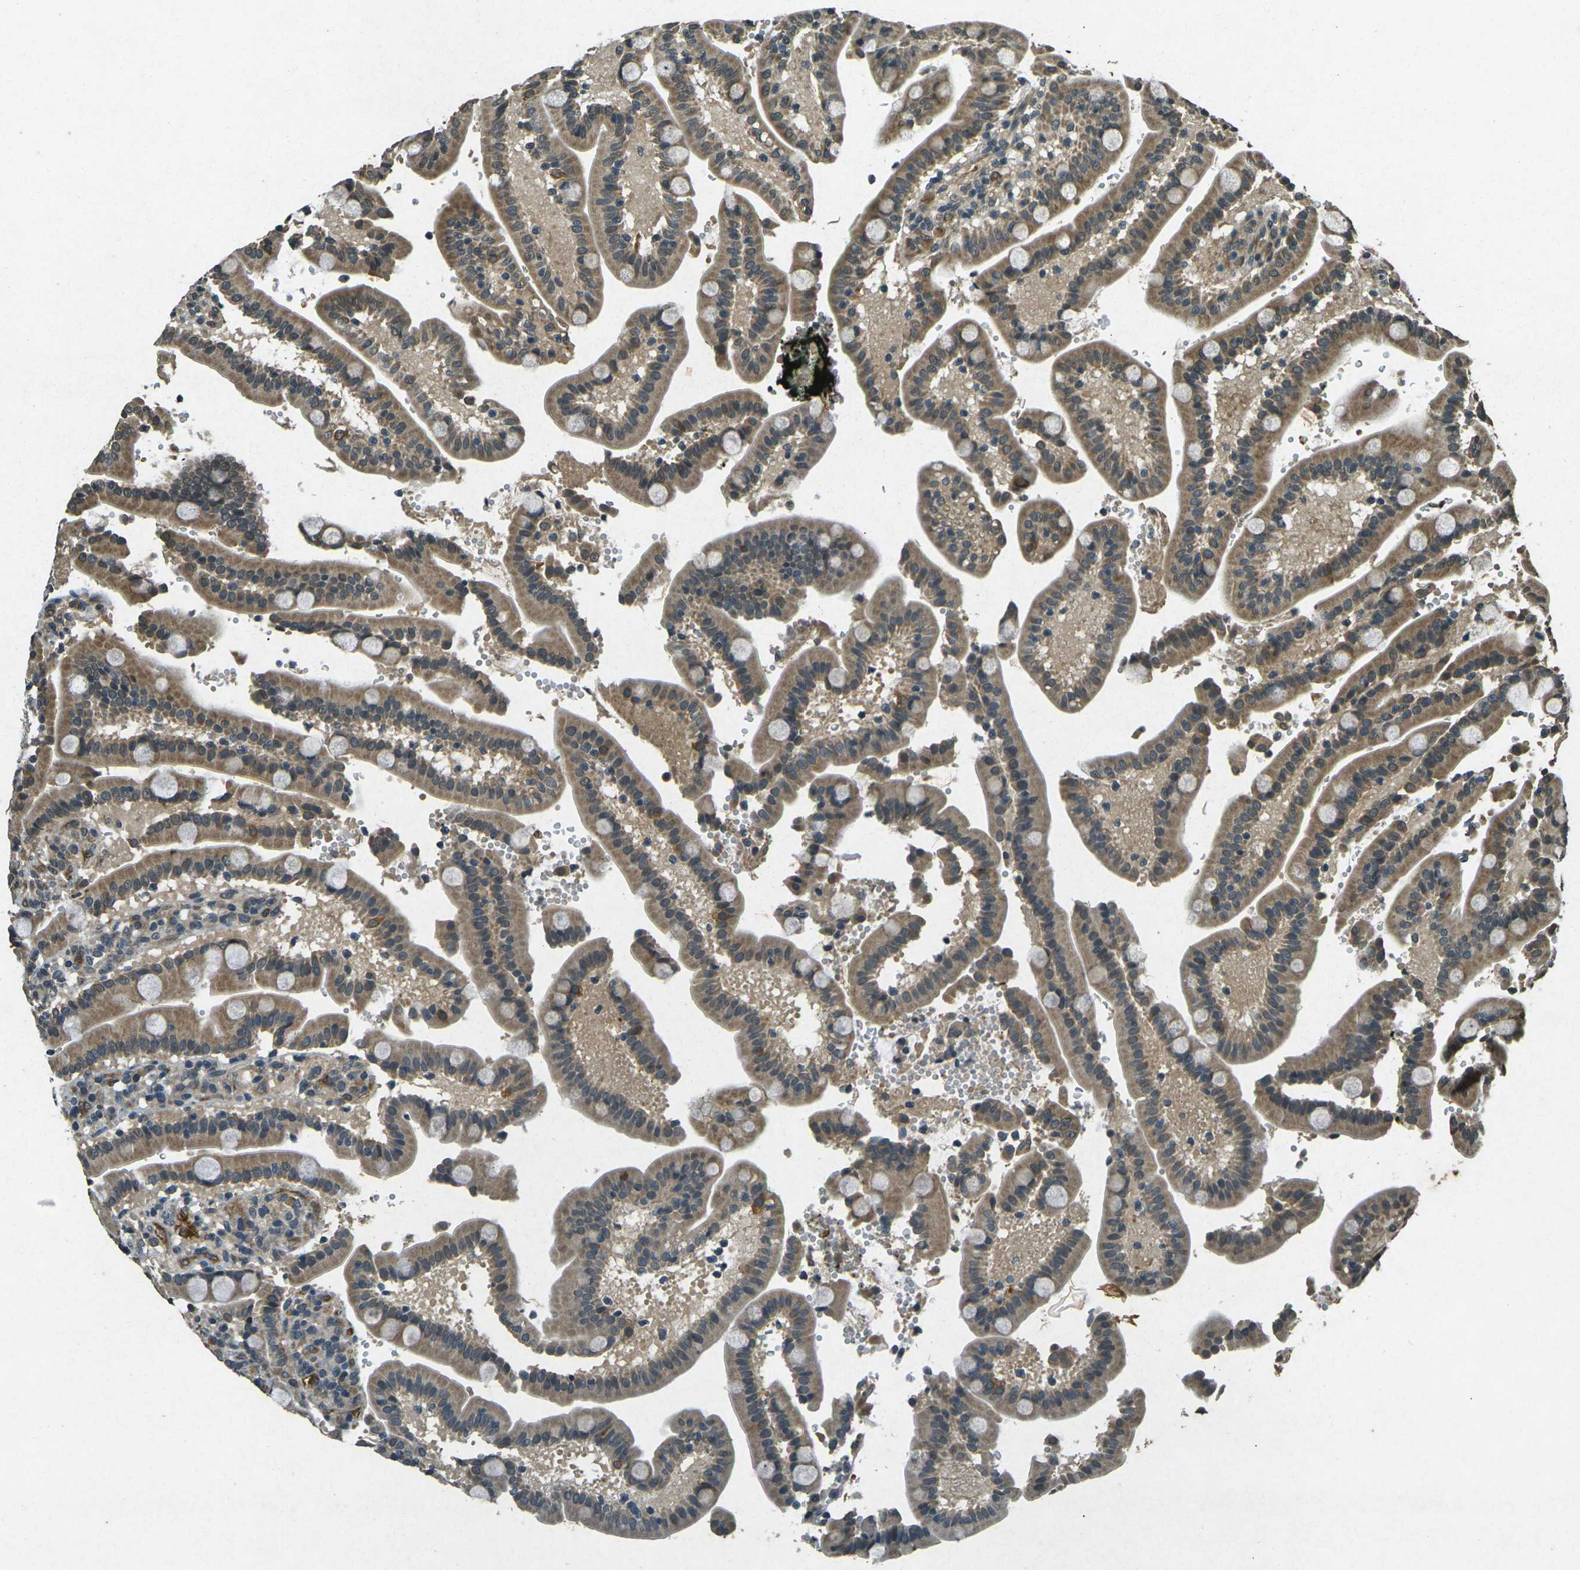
{"staining": {"intensity": "moderate", "quantity": ">75%", "location": "cytoplasmic/membranous"}, "tissue": "duodenum", "cell_type": "Glandular cells", "image_type": "normal", "snomed": [{"axis": "morphology", "description": "Normal tissue, NOS"}, {"axis": "topography", "description": "Small intestine, NOS"}], "caption": "High-power microscopy captured an immunohistochemistry (IHC) histopathology image of benign duodenum, revealing moderate cytoplasmic/membranous positivity in about >75% of glandular cells.", "gene": "PDE2A", "patient": {"sex": "female", "age": 71}}